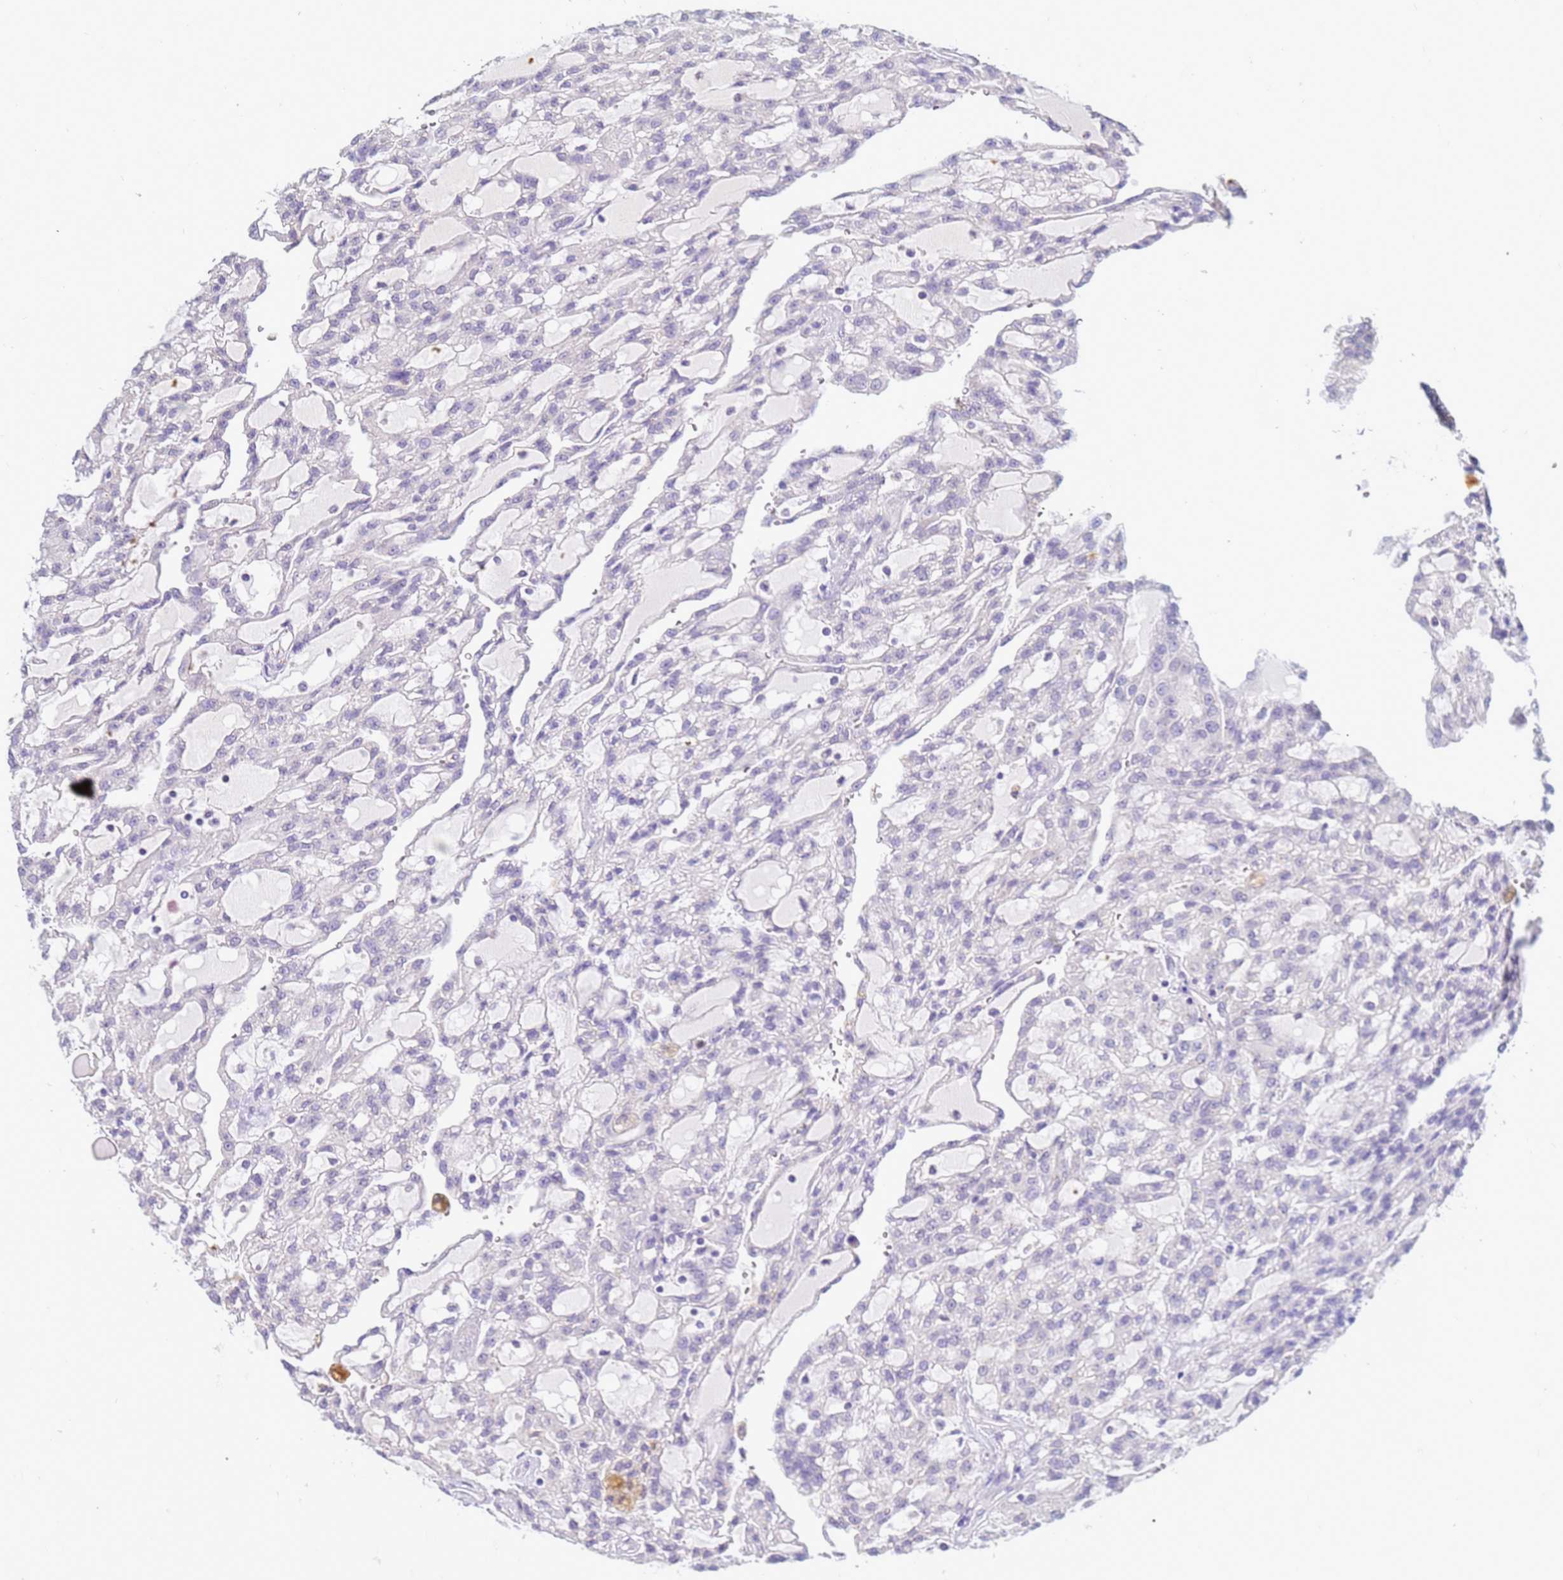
{"staining": {"intensity": "negative", "quantity": "none", "location": "none"}, "tissue": "renal cancer", "cell_type": "Tumor cells", "image_type": "cancer", "snomed": [{"axis": "morphology", "description": "Adenocarcinoma, NOS"}, {"axis": "topography", "description": "Kidney"}], "caption": "Tumor cells are negative for protein expression in human renal cancer (adenocarcinoma).", "gene": "B3GNT8", "patient": {"sex": "male", "age": 63}}